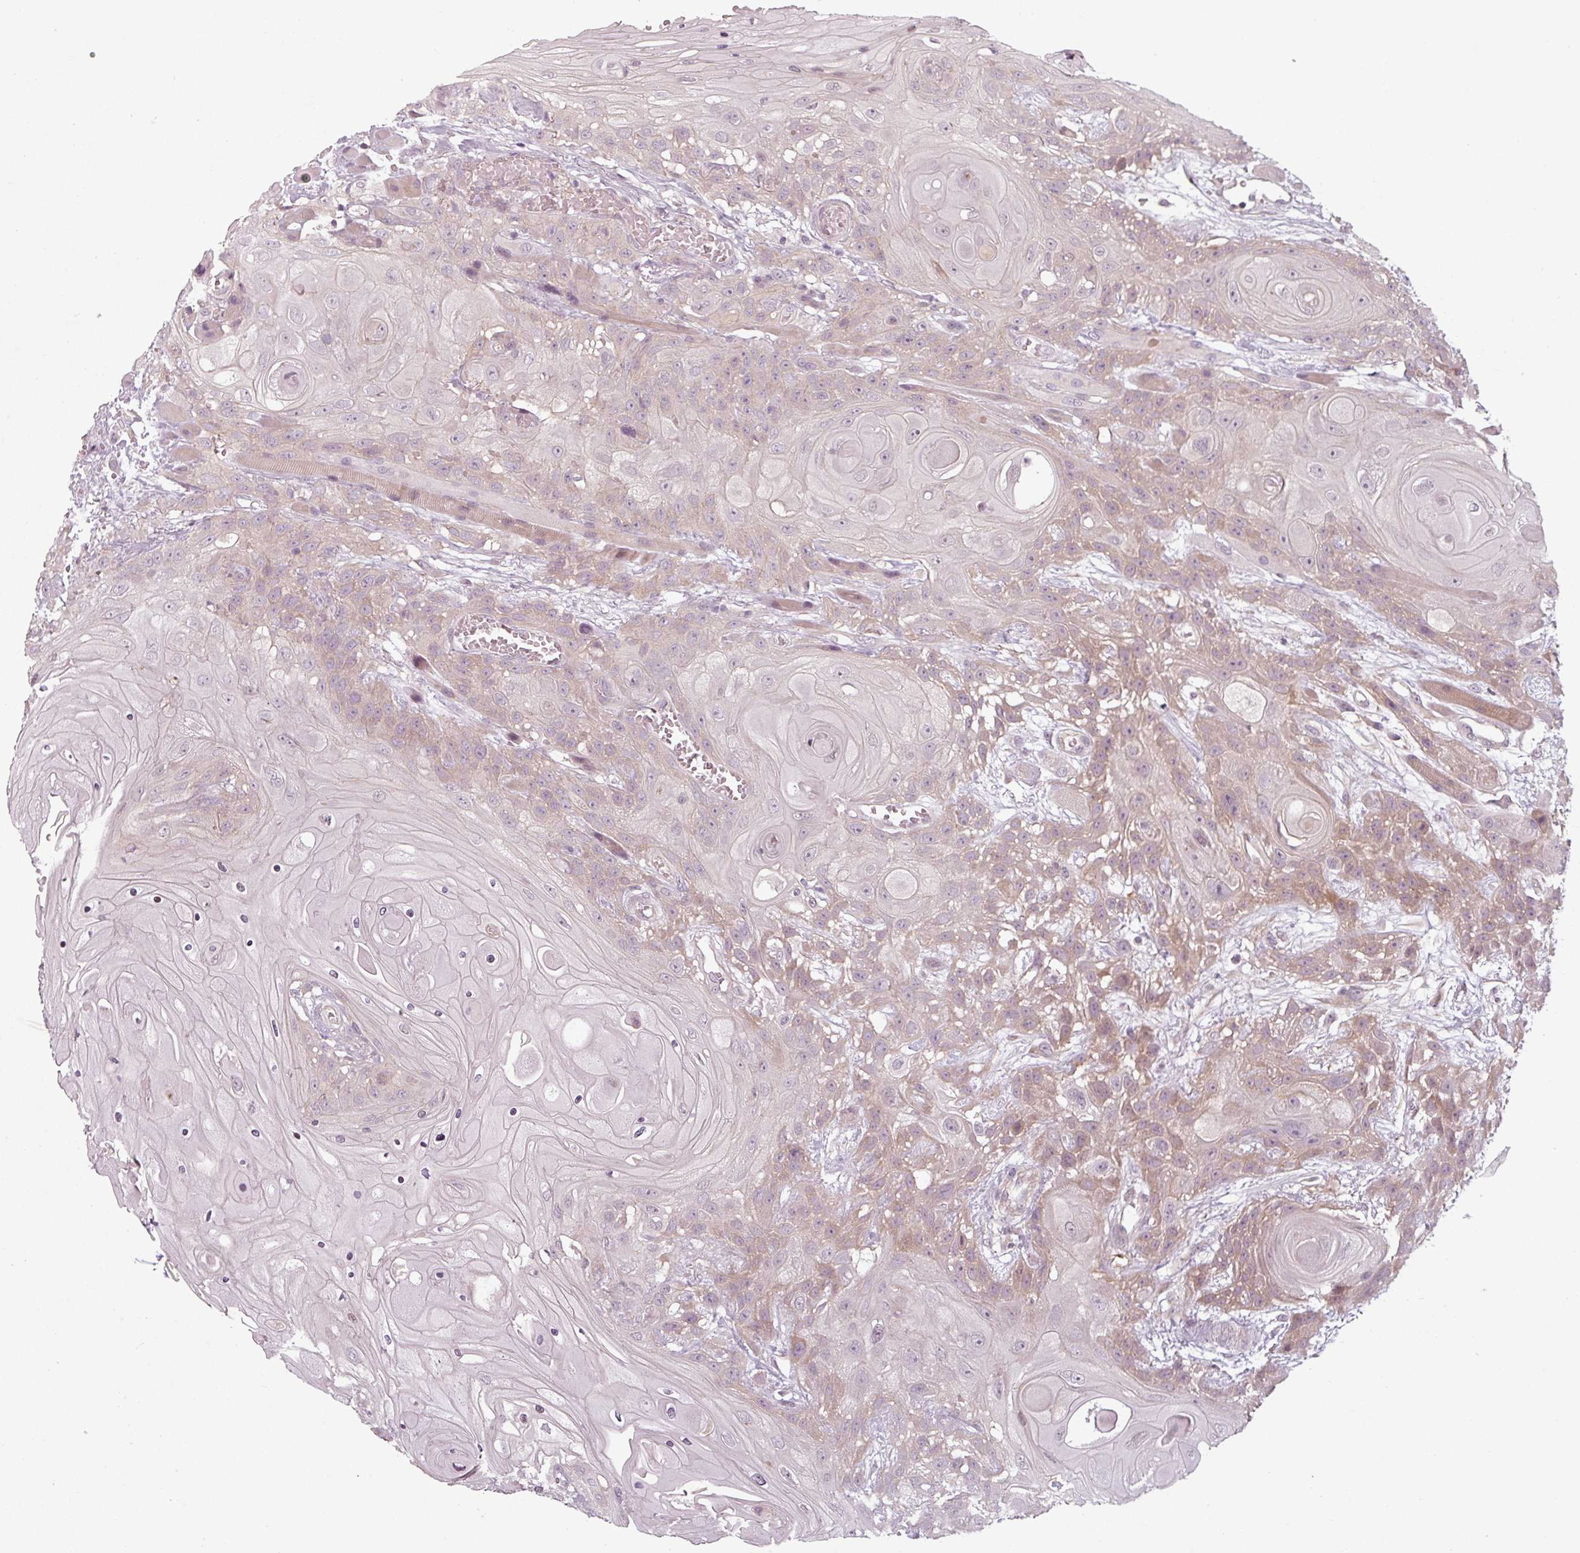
{"staining": {"intensity": "moderate", "quantity": "<25%", "location": "cytoplasmic/membranous"}, "tissue": "head and neck cancer", "cell_type": "Tumor cells", "image_type": "cancer", "snomed": [{"axis": "morphology", "description": "Squamous cell carcinoma, NOS"}, {"axis": "topography", "description": "Head-Neck"}], "caption": "The immunohistochemical stain shows moderate cytoplasmic/membranous positivity in tumor cells of head and neck cancer tissue.", "gene": "SLC16A9", "patient": {"sex": "female", "age": 43}}